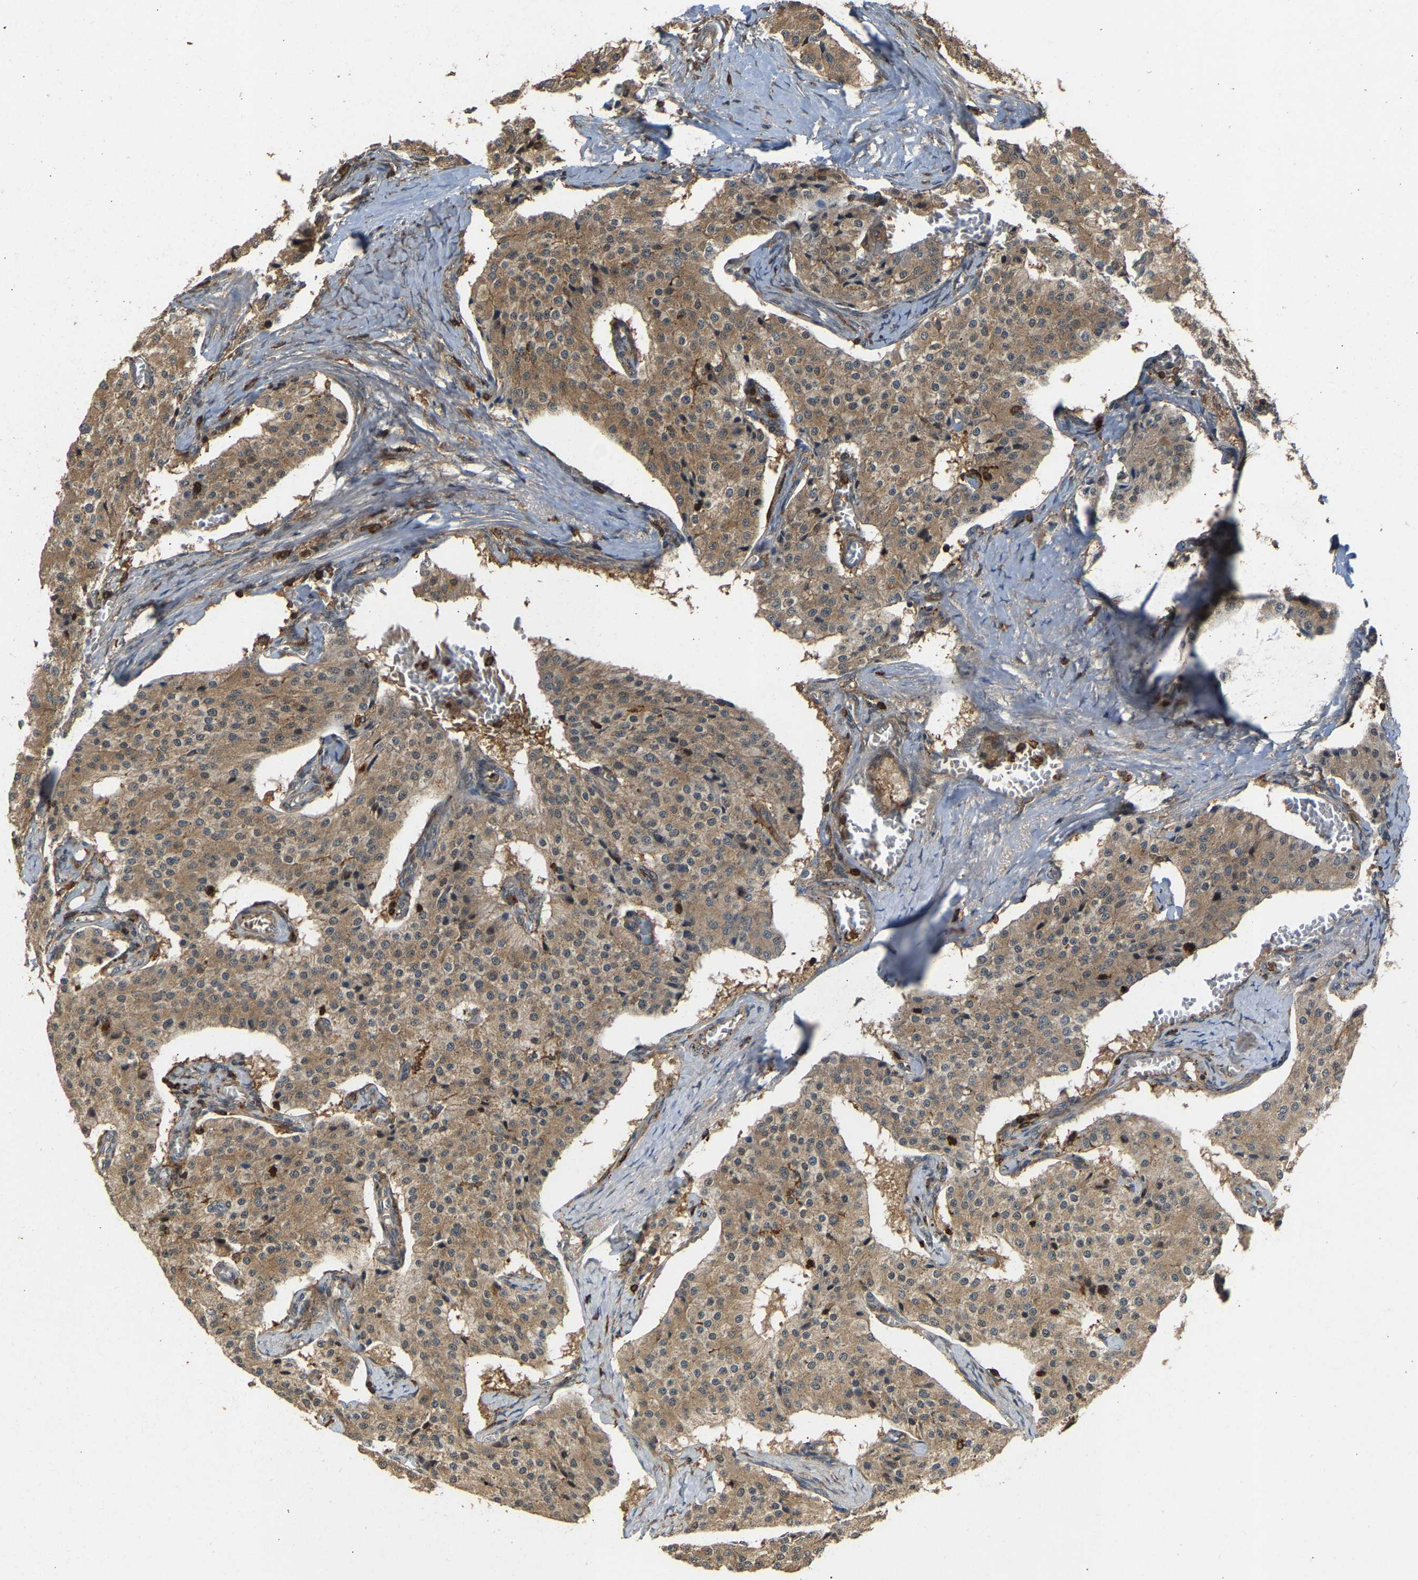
{"staining": {"intensity": "moderate", "quantity": ">75%", "location": "cytoplasmic/membranous"}, "tissue": "carcinoid", "cell_type": "Tumor cells", "image_type": "cancer", "snomed": [{"axis": "morphology", "description": "Carcinoid, malignant, NOS"}, {"axis": "topography", "description": "Lung"}], "caption": "This micrograph displays carcinoid stained with IHC to label a protein in brown. The cytoplasmic/membranous of tumor cells show moderate positivity for the protein. Nuclei are counter-stained blue.", "gene": "GOPC", "patient": {"sex": "male", "age": 60}}